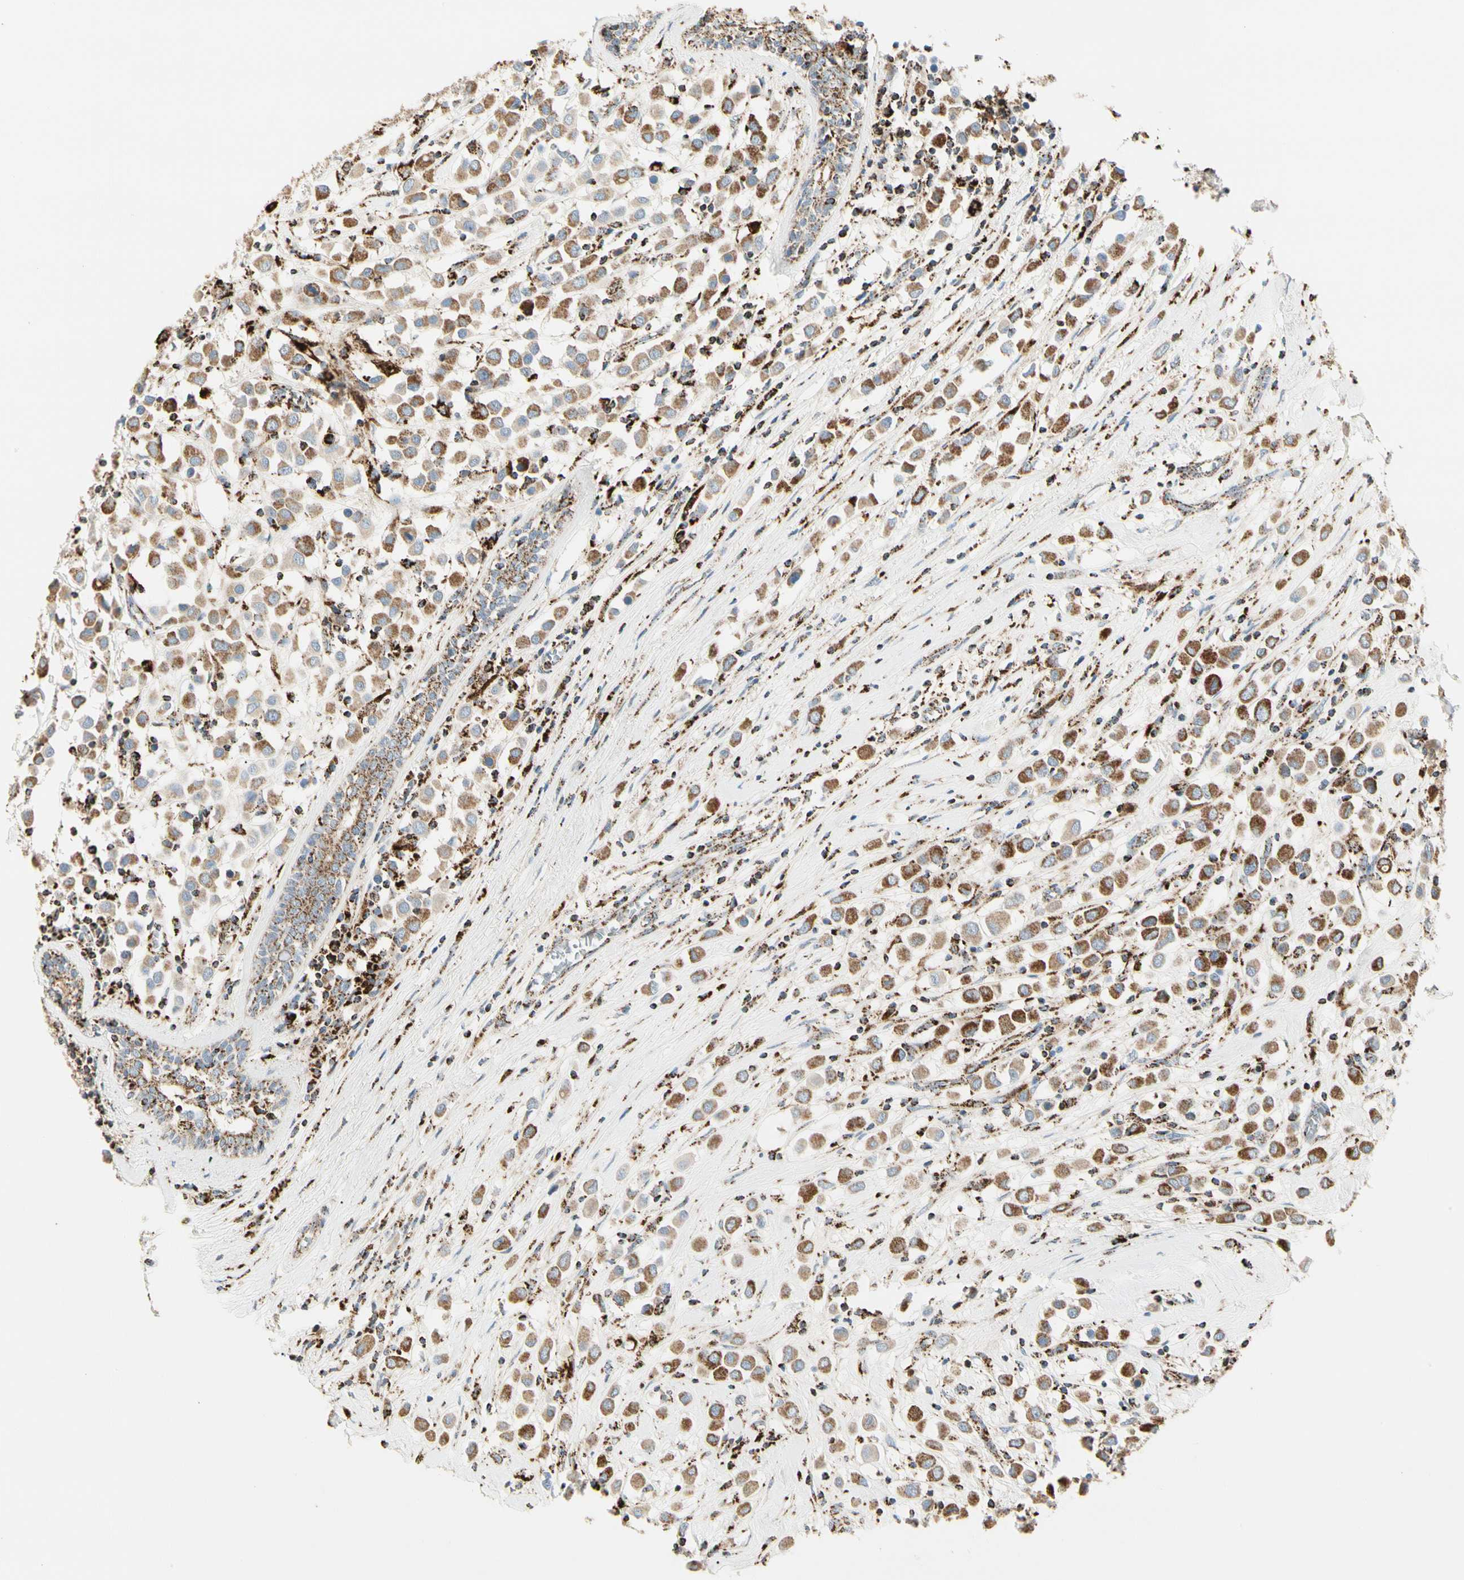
{"staining": {"intensity": "moderate", "quantity": ">75%", "location": "cytoplasmic/membranous"}, "tissue": "breast cancer", "cell_type": "Tumor cells", "image_type": "cancer", "snomed": [{"axis": "morphology", "description": "Duct carcinoma"}, {"axis": "topography", "description": "Breast"}], "caption": "An image of infiltrating ductal carcinoma (breast) stained for a protein reveals moderate cytoplasmic/membranous brown staining in tumor cells.", "gene": "ME2", "patient": {"sex": "female", "age": 61}}